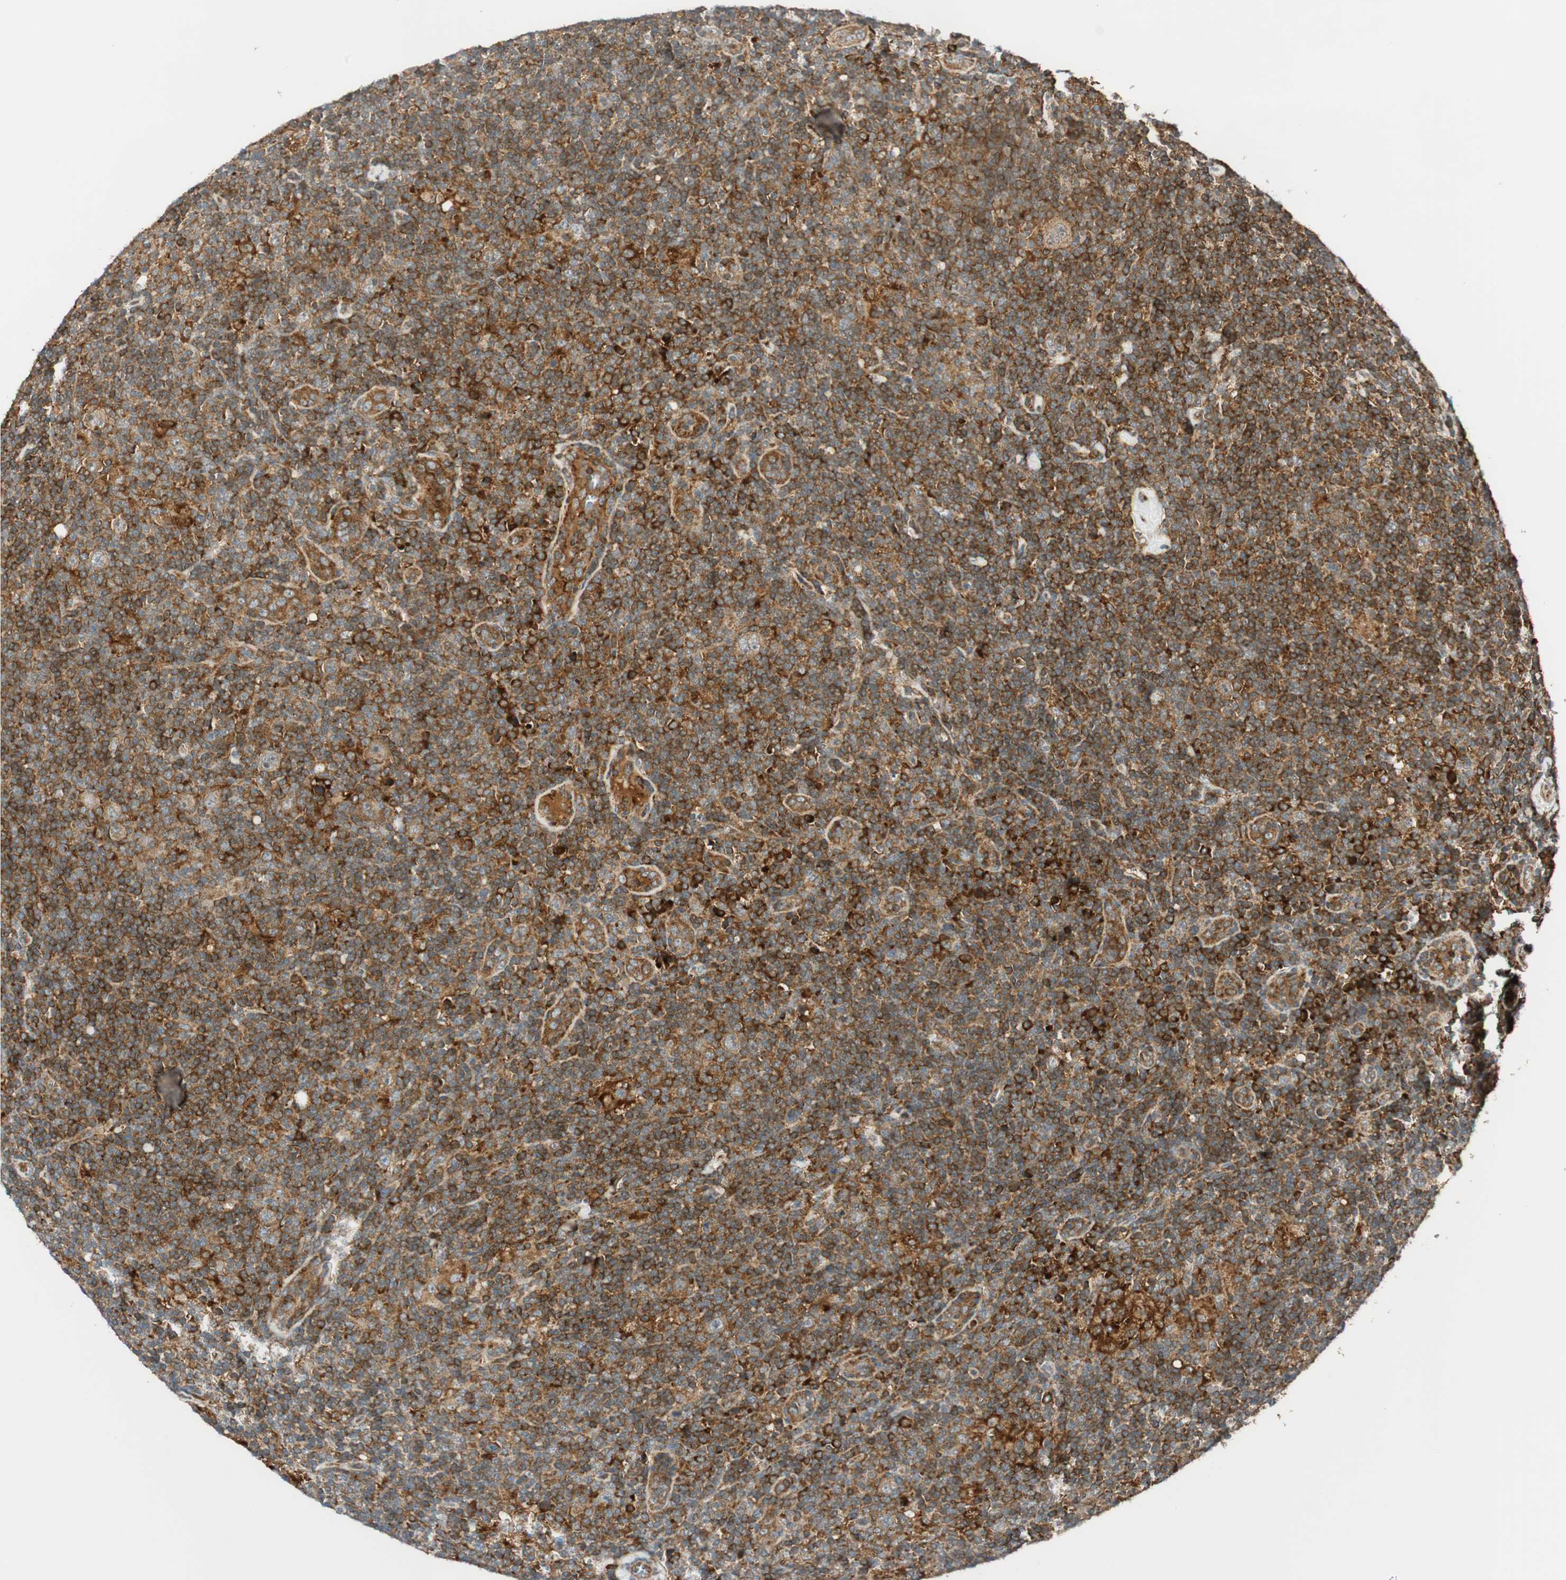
{"staining": {"intensity": "strong", "quantity": ">75%", "location": "cytoplasmic/membranous"}, "tissue": "lymphoma", "cell_type": "Tumor cells", "image_type": "cancer", "snomed": [{"axis": "morphology", "description": "Hodgkin's disease, NOS"}, {"axis": "topography", "description": "Lymph node"}], "caption": "DAB (3,3'-diaminobenzidine) immunohistochemical staining of lymphoma shows strong cytoplasmic/membranous protein expression in about >75% of tumor cells.", "gene": "ABI1", "patient": {"sex": "female", "age": 57}}